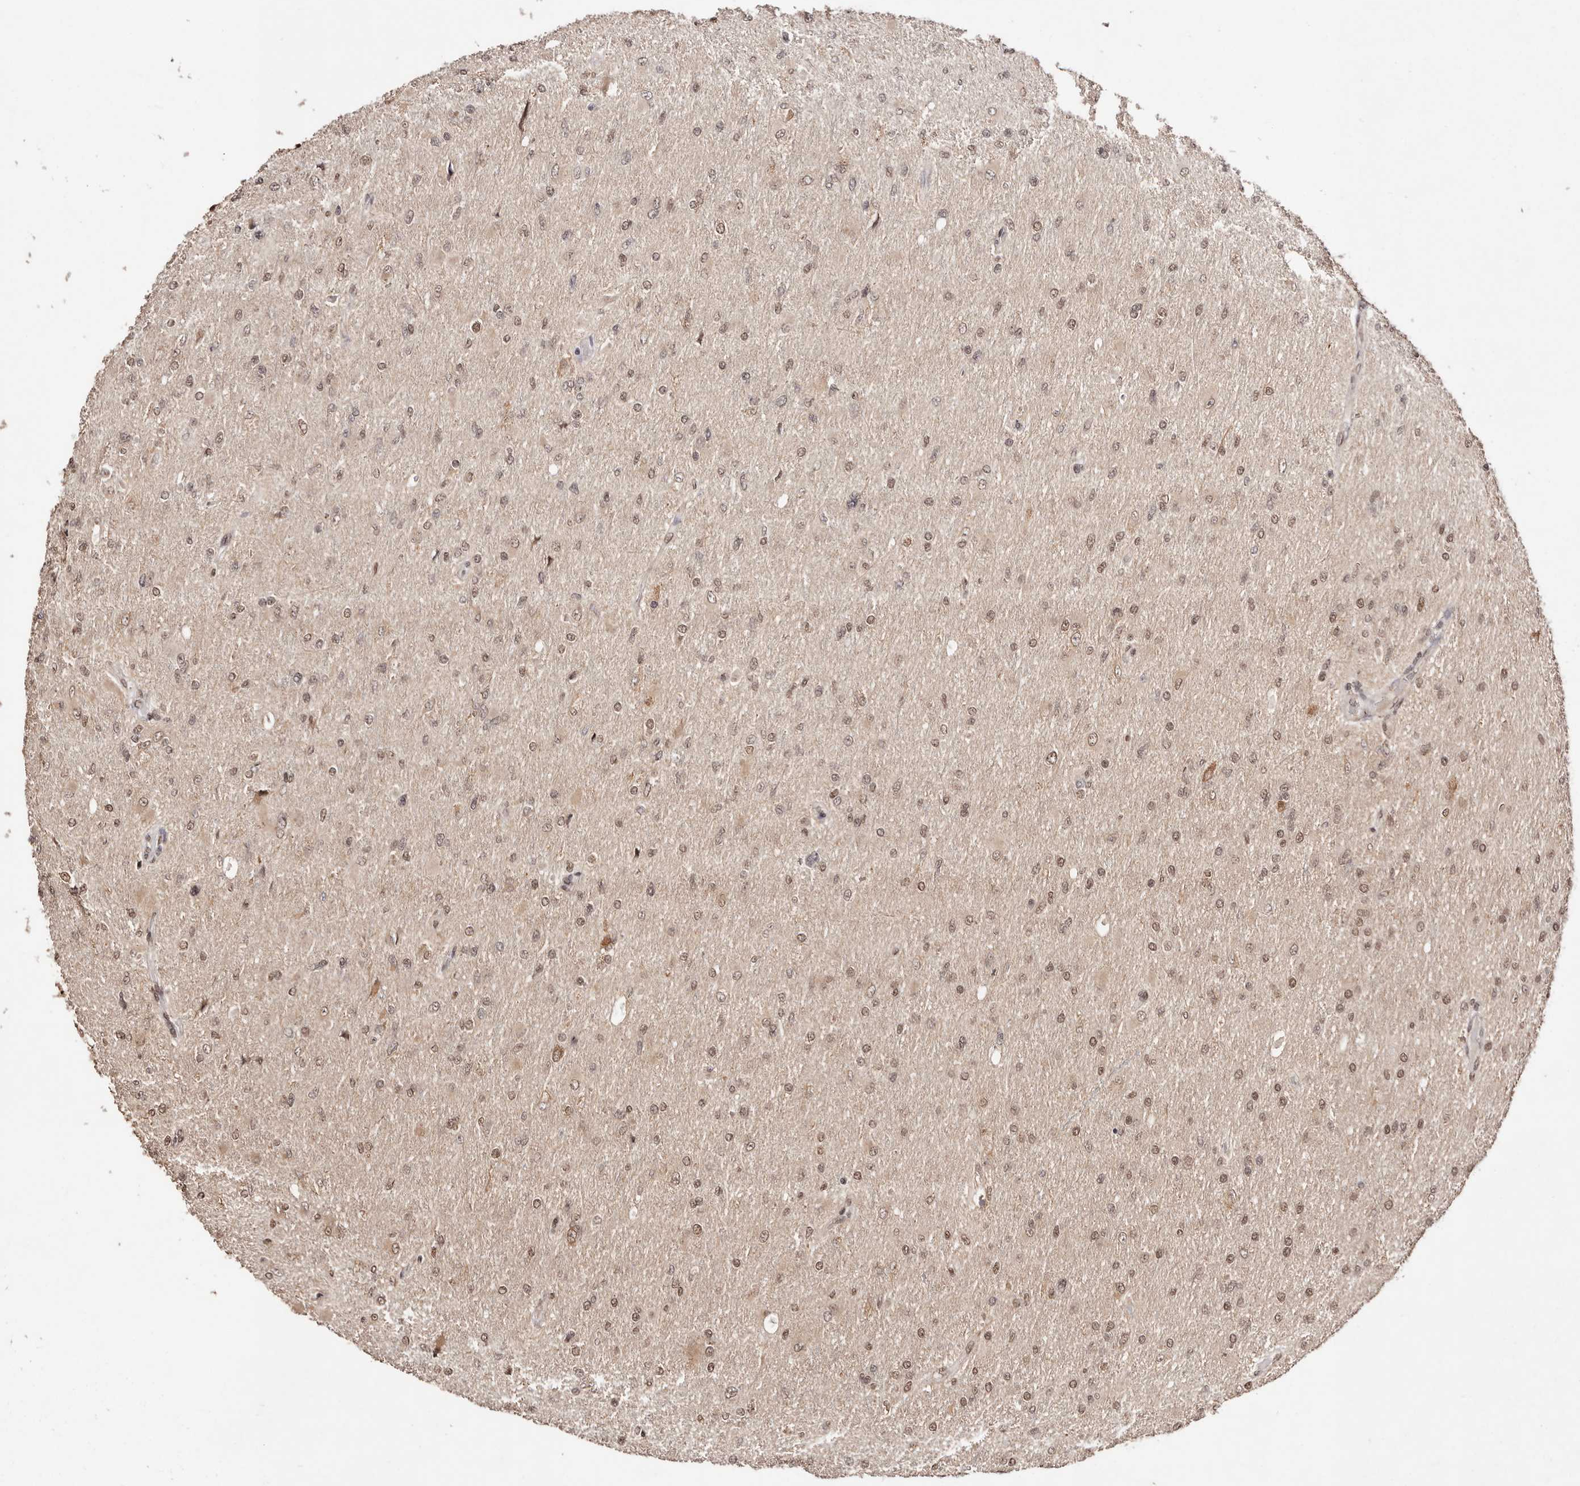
{"staining": {"intensity": "moderate", "quantity": ">75%", "location": "nuclear"}, "tissue": "glioma", "cell_type": "Tumor cells", "image_type": "cancer", "snomed": [{"axis": "morphology", "description": "Glioma, malignant, High grade"}, {"axis": "topography", "description": "Cerebral cortex"}], "caption": "This micrograph displays immunohistochemistry staining of human glioma, with medium moderate nuclear positivity in about >75% of tumor cells.", "gene": "BICRAL", "patient": {"sex": "female", "age": 36}}